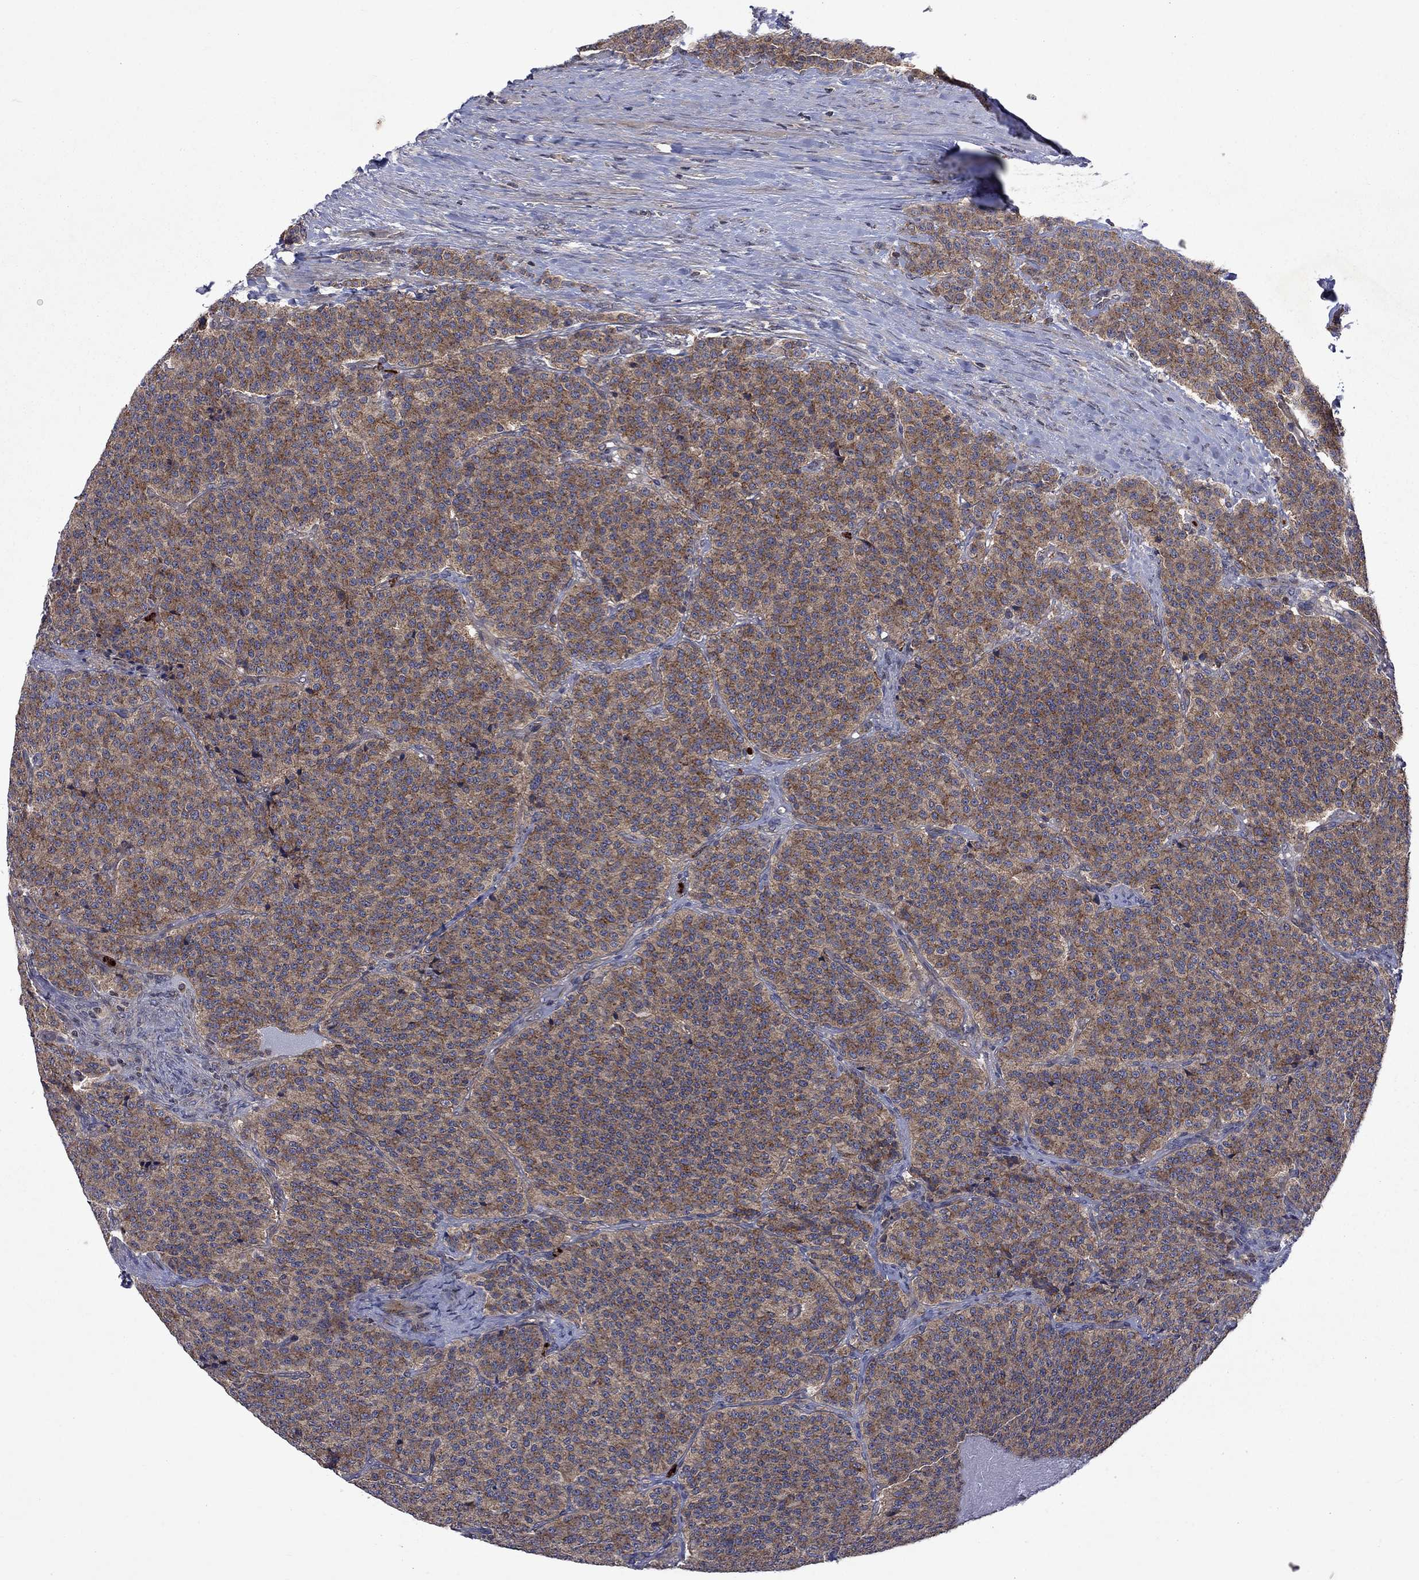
{"staining": {"intensity": "moderate", "quantity": ">75%", "location": "cytoplasmic/membranous"}, "tissue": "carcinoid", "cell_type": "Tumor cells", "image_type": "cancer", "snomed": [{"axis": "morphology", "description": "Carcinoid, malignant, NOS"}, {"axis": "topography", "description": "Small intestine"}], "caption": "Tumor cells demonstrate moderate cytoplasmic/membranous expression in about >75% of cells in malignant carcinoid. (brown staining indicates protein expression, while blue staining denotes nuclei).", "gene": "TMEM33", "patient": {"sex": "female", "age": 58}}